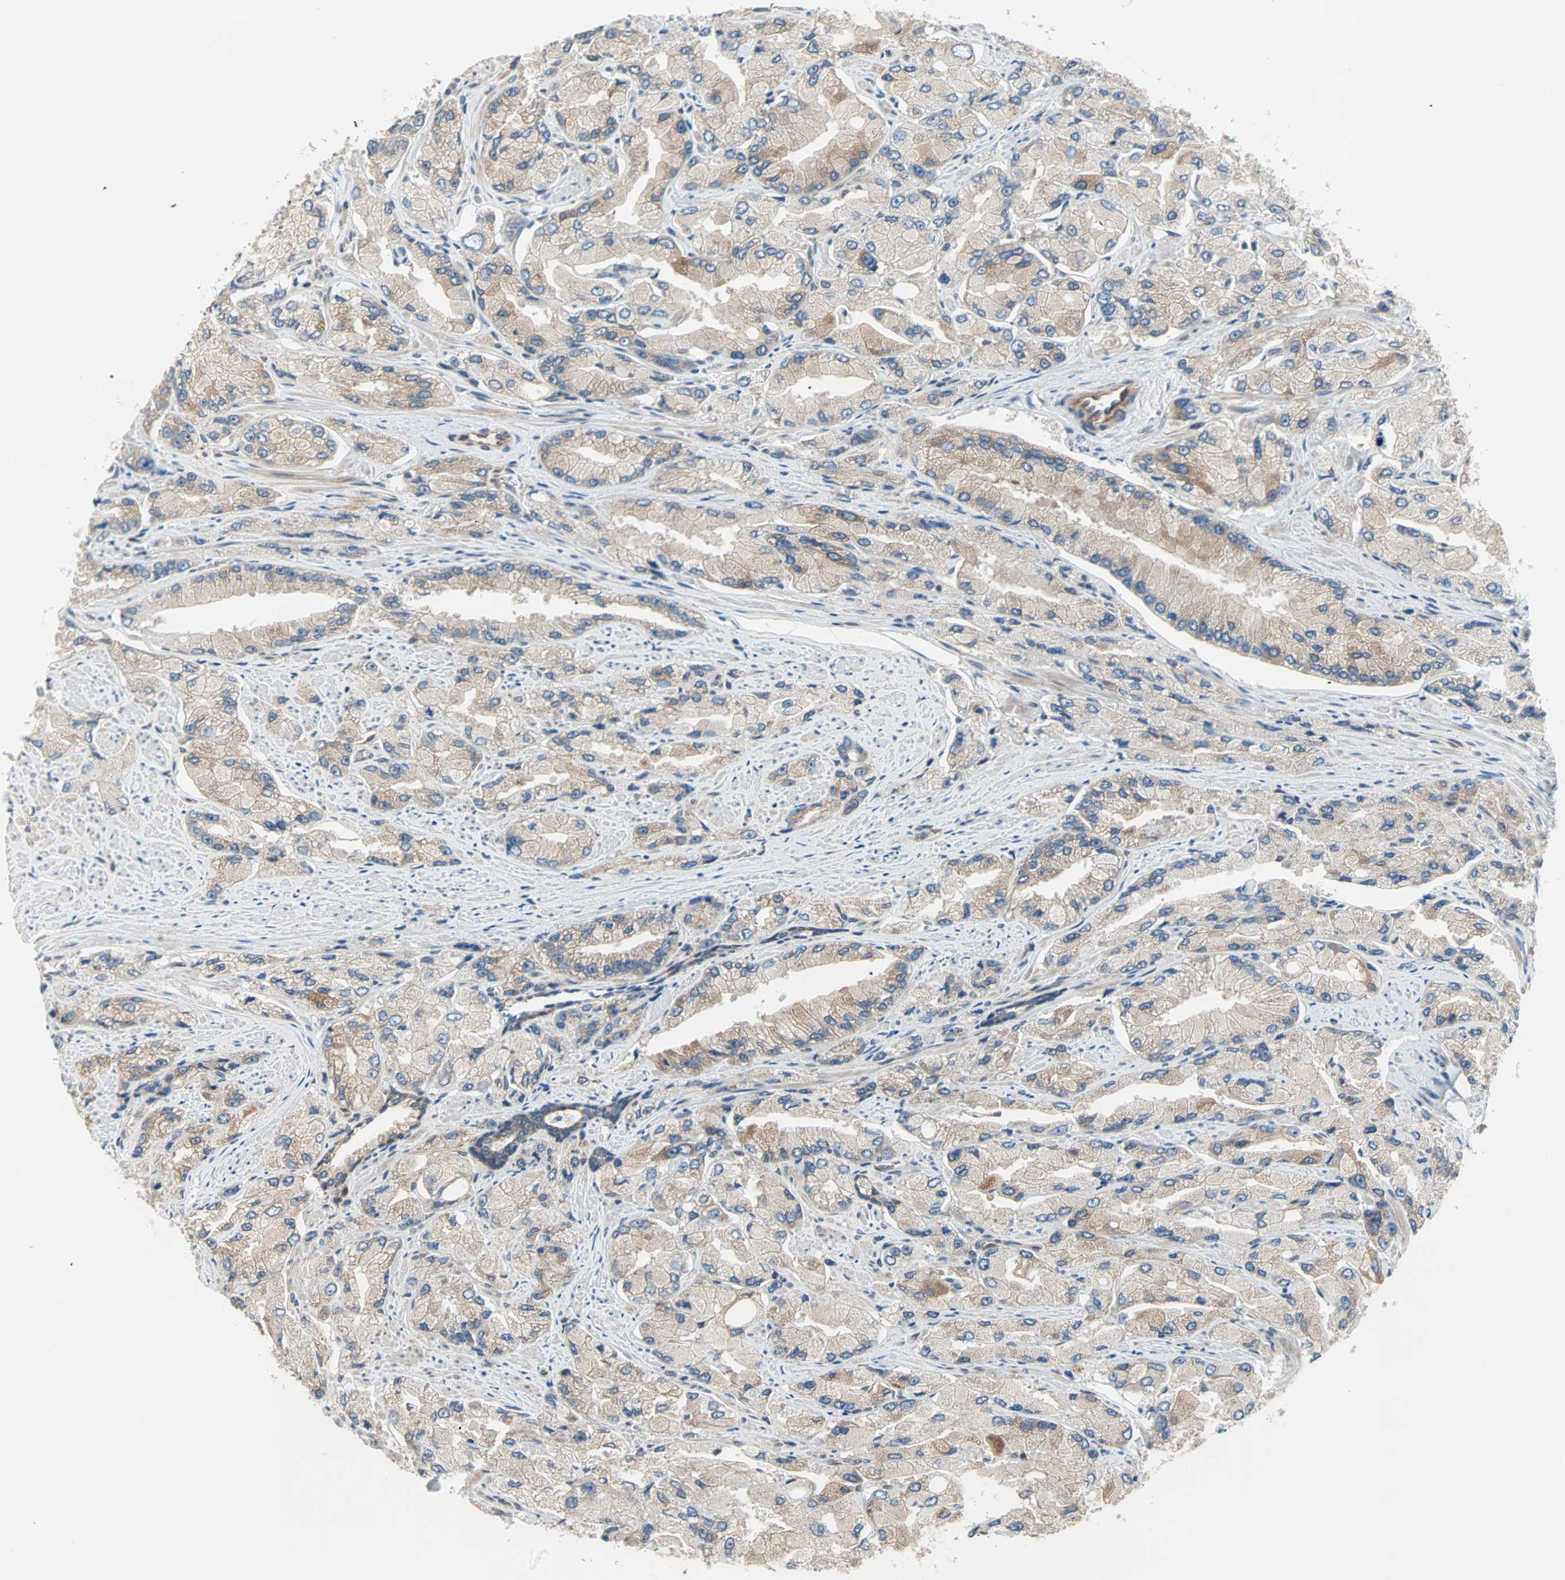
{"staining": {"intensity": "weak", "quantity": "25%-75%", "location": "cytoplasmic/membranous"}, "tissue": "prostate cancer", "cell_type": "Tumor cells", "image_type": "cancer", "snomed": [{"axis": "morphology", "description": "Adenocarcinoma, High grade"}, {"axis": "topography", "description": "Prostate"}], "caption": "Brown immunohistochemical staining in human prostate adenocarcinoma (high-grade) demonstrates weak cytoplasmic/membranous expression in about 25%-75% of tumor cells. Using DAB (3,3'-diaminobenzidine) (brown) and hematoxylin (blue) stains, captured at high magnification using brightfield microscopy.", "gene": "SAR1A", "patient": {"sex": "male", "age": 58}}